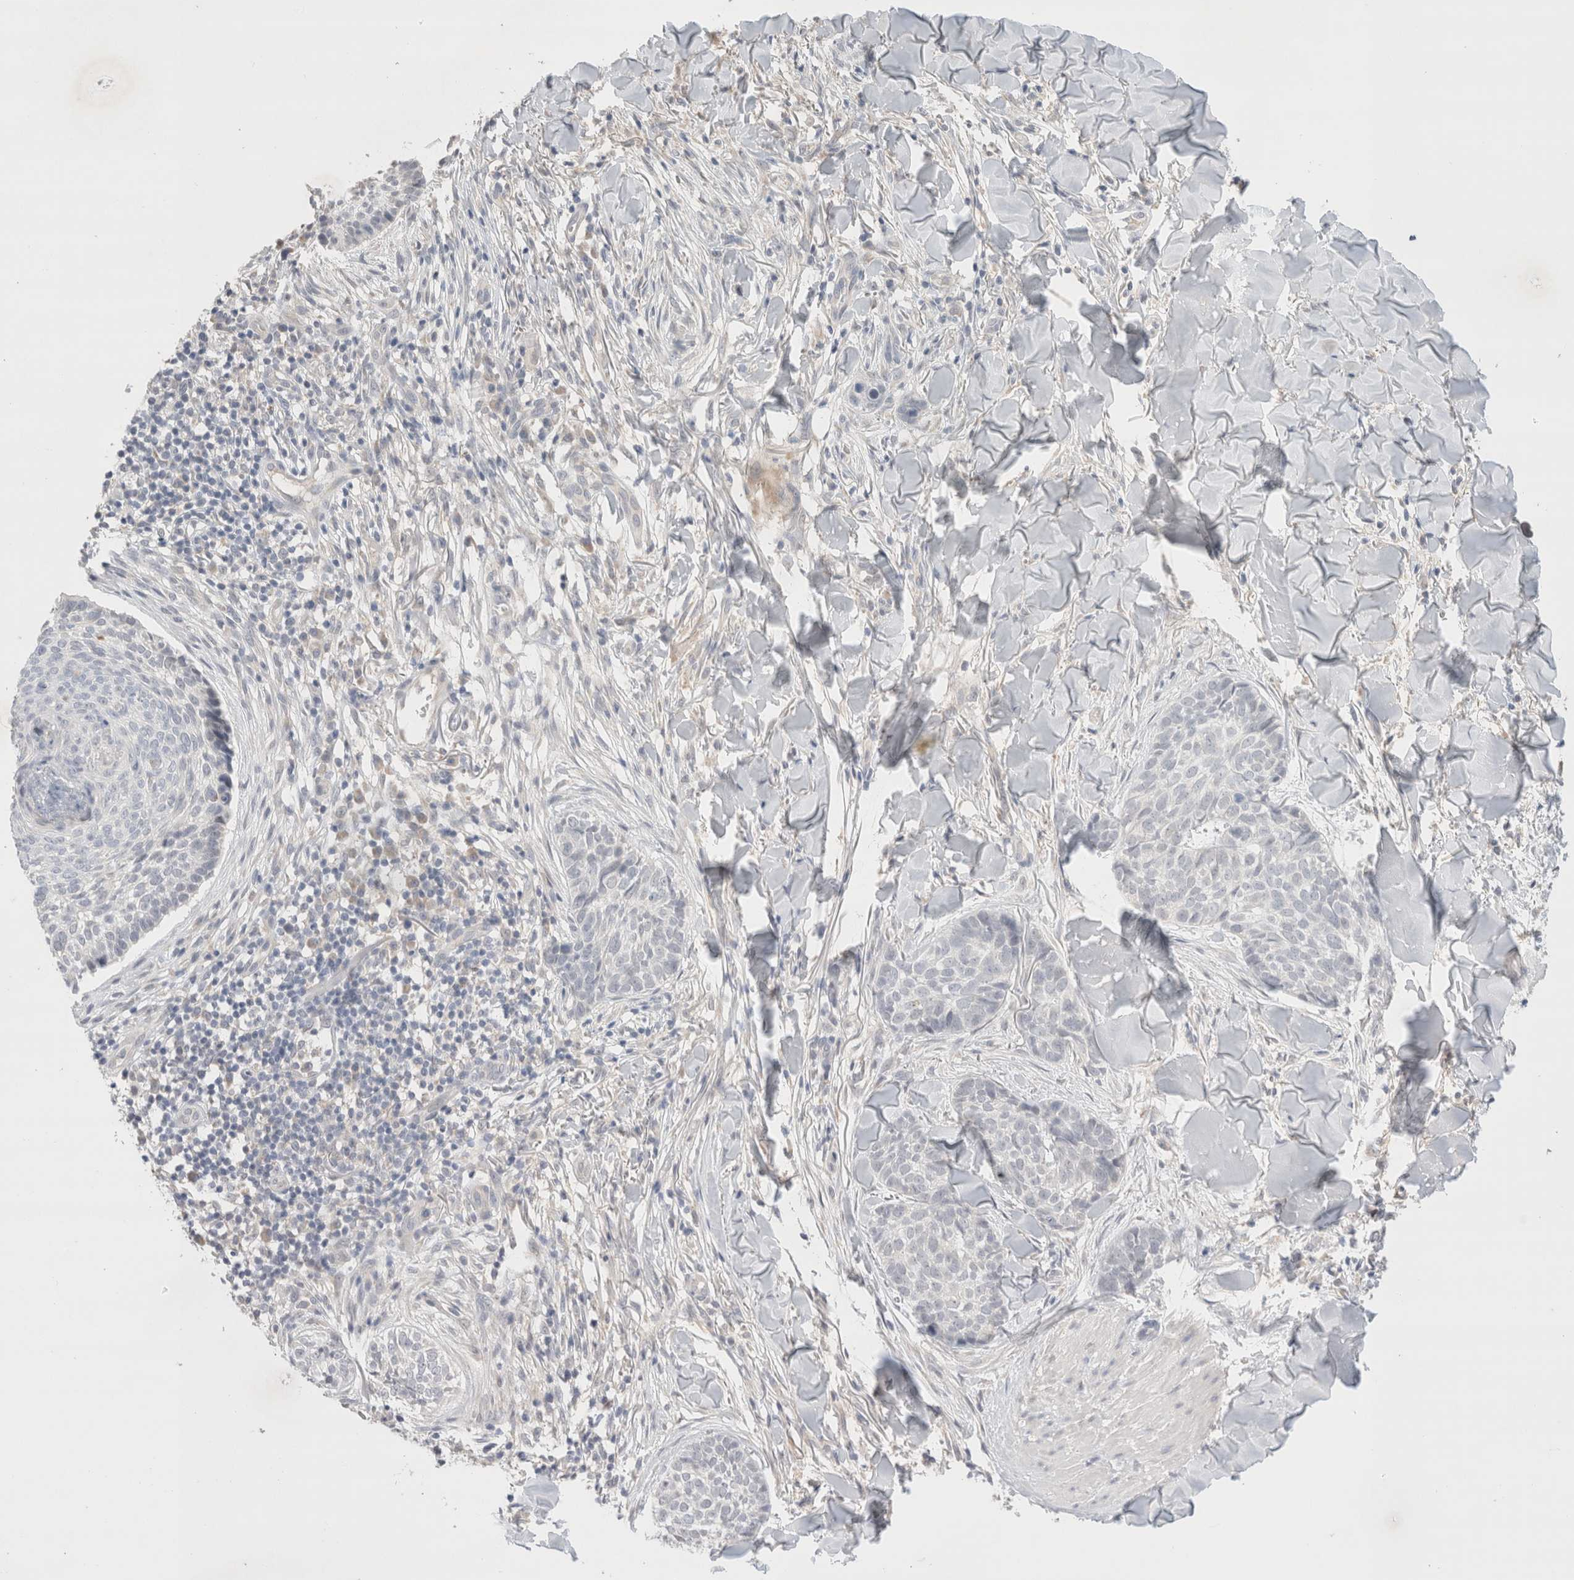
{"staining": {"intensity": "negative", "quantity": "none", "location": "none"}, "tissue": "skin cancer", "cell_type": "Tumor cells", "image_type": "cancer", "snomed": [{"axis": "morphology", "description": "Normal tissue, NOS"}, {"axis": "morphology", "description": "Basal cell carcinoma"}, {"axis": "topography", "description": "Skin"}], "caption": "A photomicrograph of human skin cancer (basal cell carcinoma) is negative for staining in tumor cells.", "gene": "SPATA20", "patient": {"sex": "male", "age": 67}}